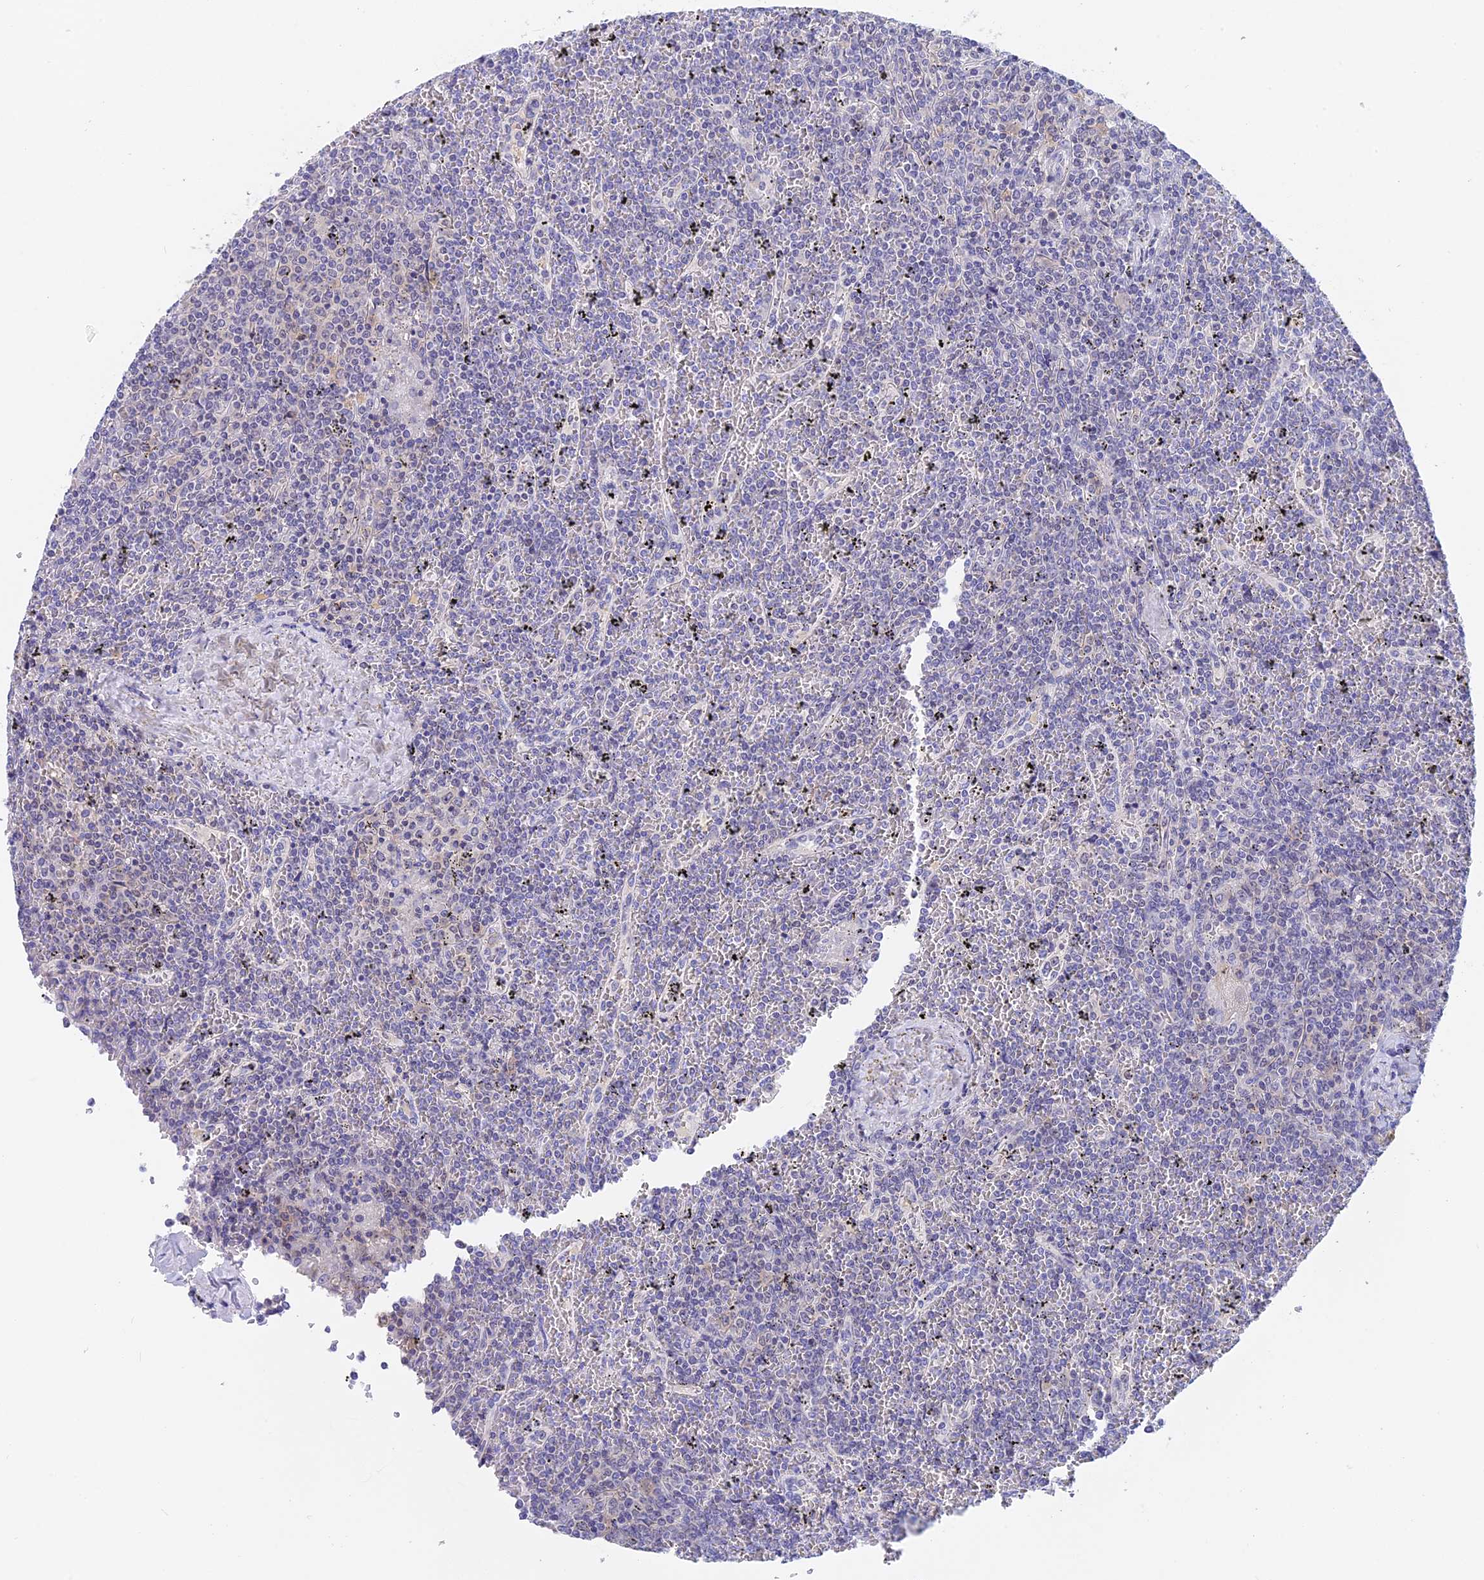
{"staining": {"intensity": "negative", "quantity": "none", "location": "none"}, "tissue": "lymphoma", "cell_type": "Tumor cells", "image_type": "cancer", "snomed": [{"axis": "morphology", "description": "Malignant lymphoma, non-Hodgkin's type, Low grade"}, {"axis": "topography", "description": "Spleen"}], "caption": "There is no significant staining in tumor cells of low-grade malignant lymphoma, non-Hodgkin's type.", "gene": "STUB1", "patient": {"sex": "female", "age": 19}}